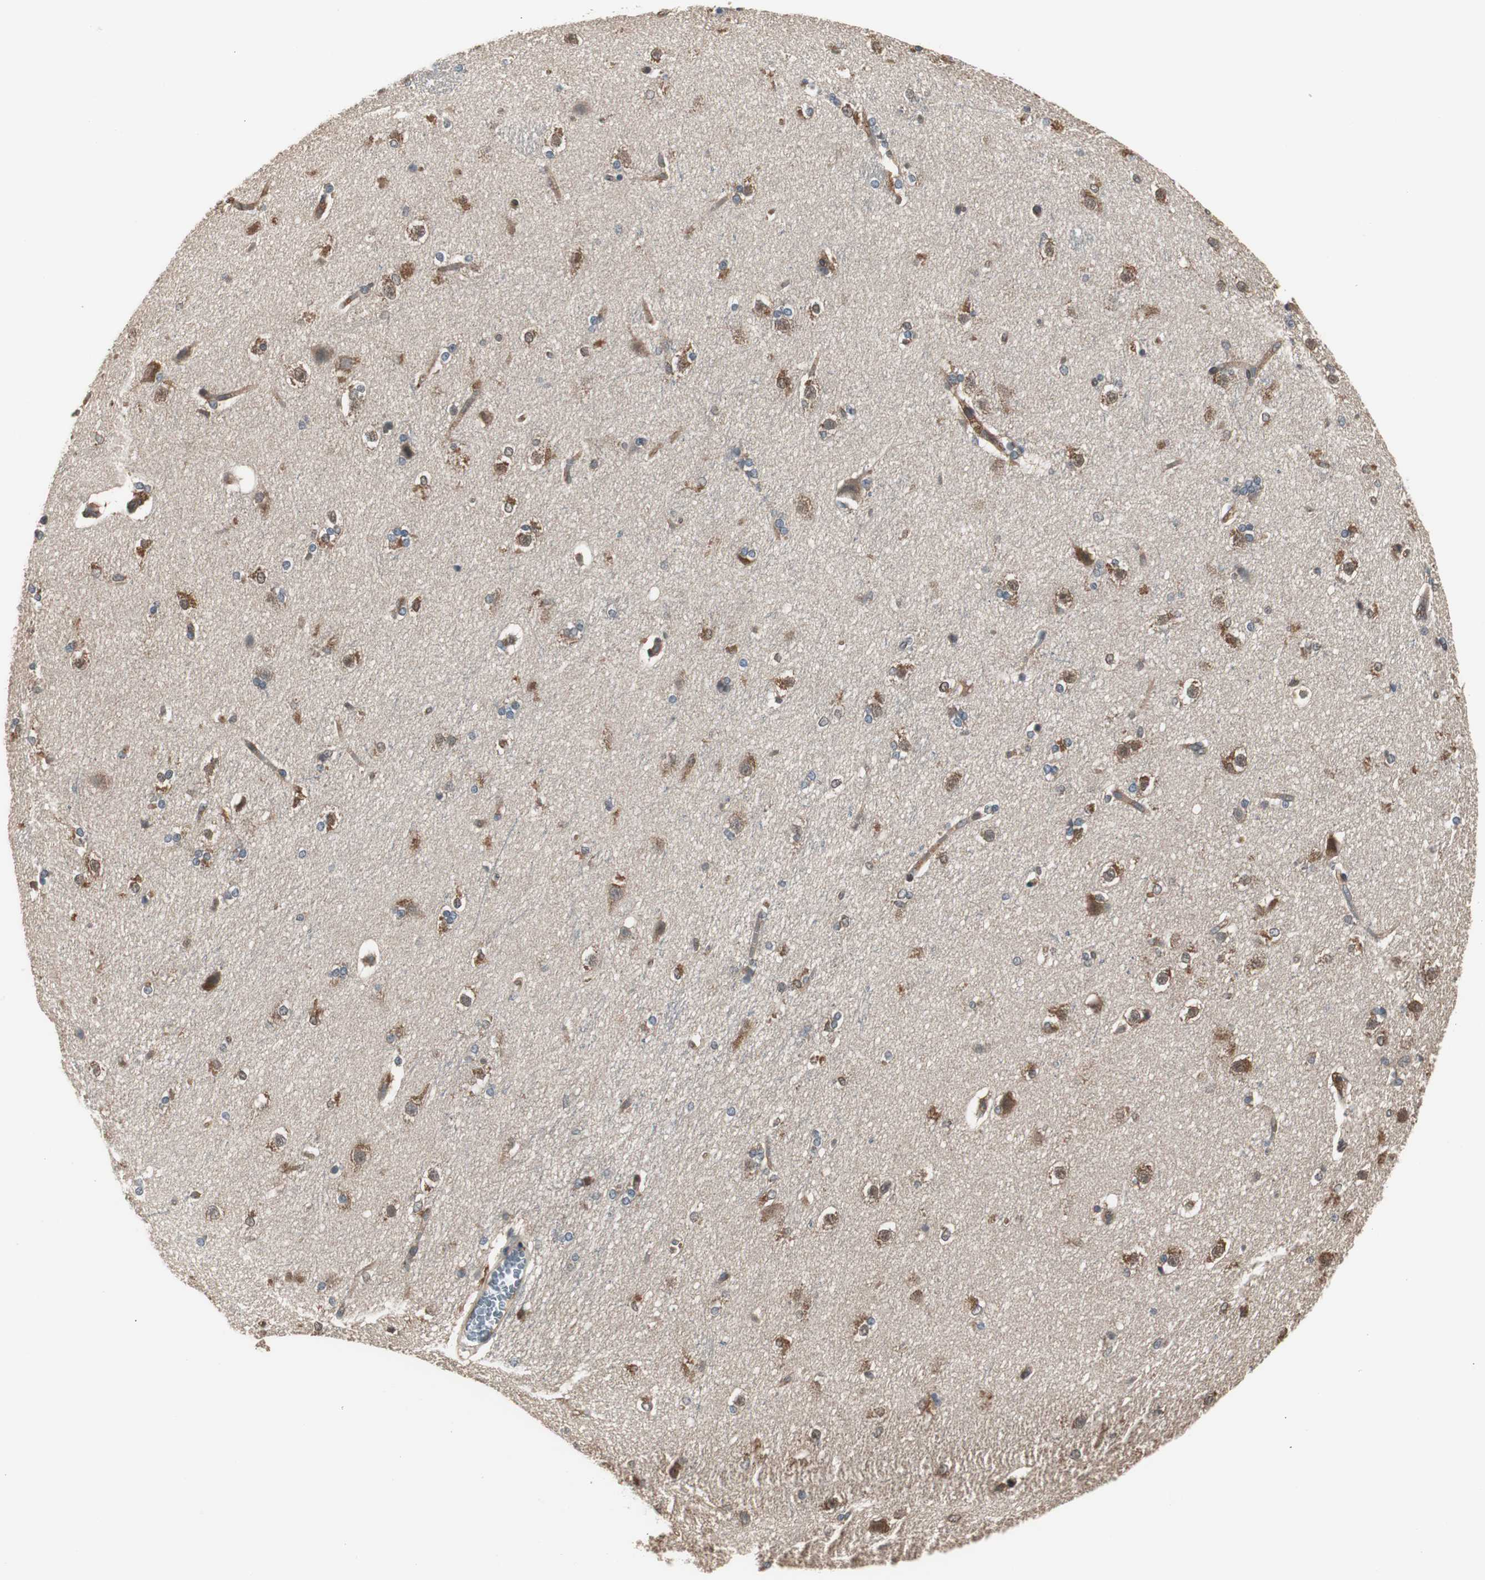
{"staining": {"intensity": "strong", "quantity": ">75%", "location": "cytoplasmic/membranous"}, "tissue": "caudate", "cell_type": "Glial cells", "image_type": "normal", "snomed": [{"axis": "morphology", "description": "Normal tissue, NOS"}, {"axis": "topography", "description": "Lateral ventricle wall"}], "caption": "Immunohistochemistry (IHC) of normal human caudate exhibits high levels of strong cytoplasmic/membranous expression in about >75% of glial cells.", "gene": "CAPNS1", "patient": {"sex": "female", "age": 19}}